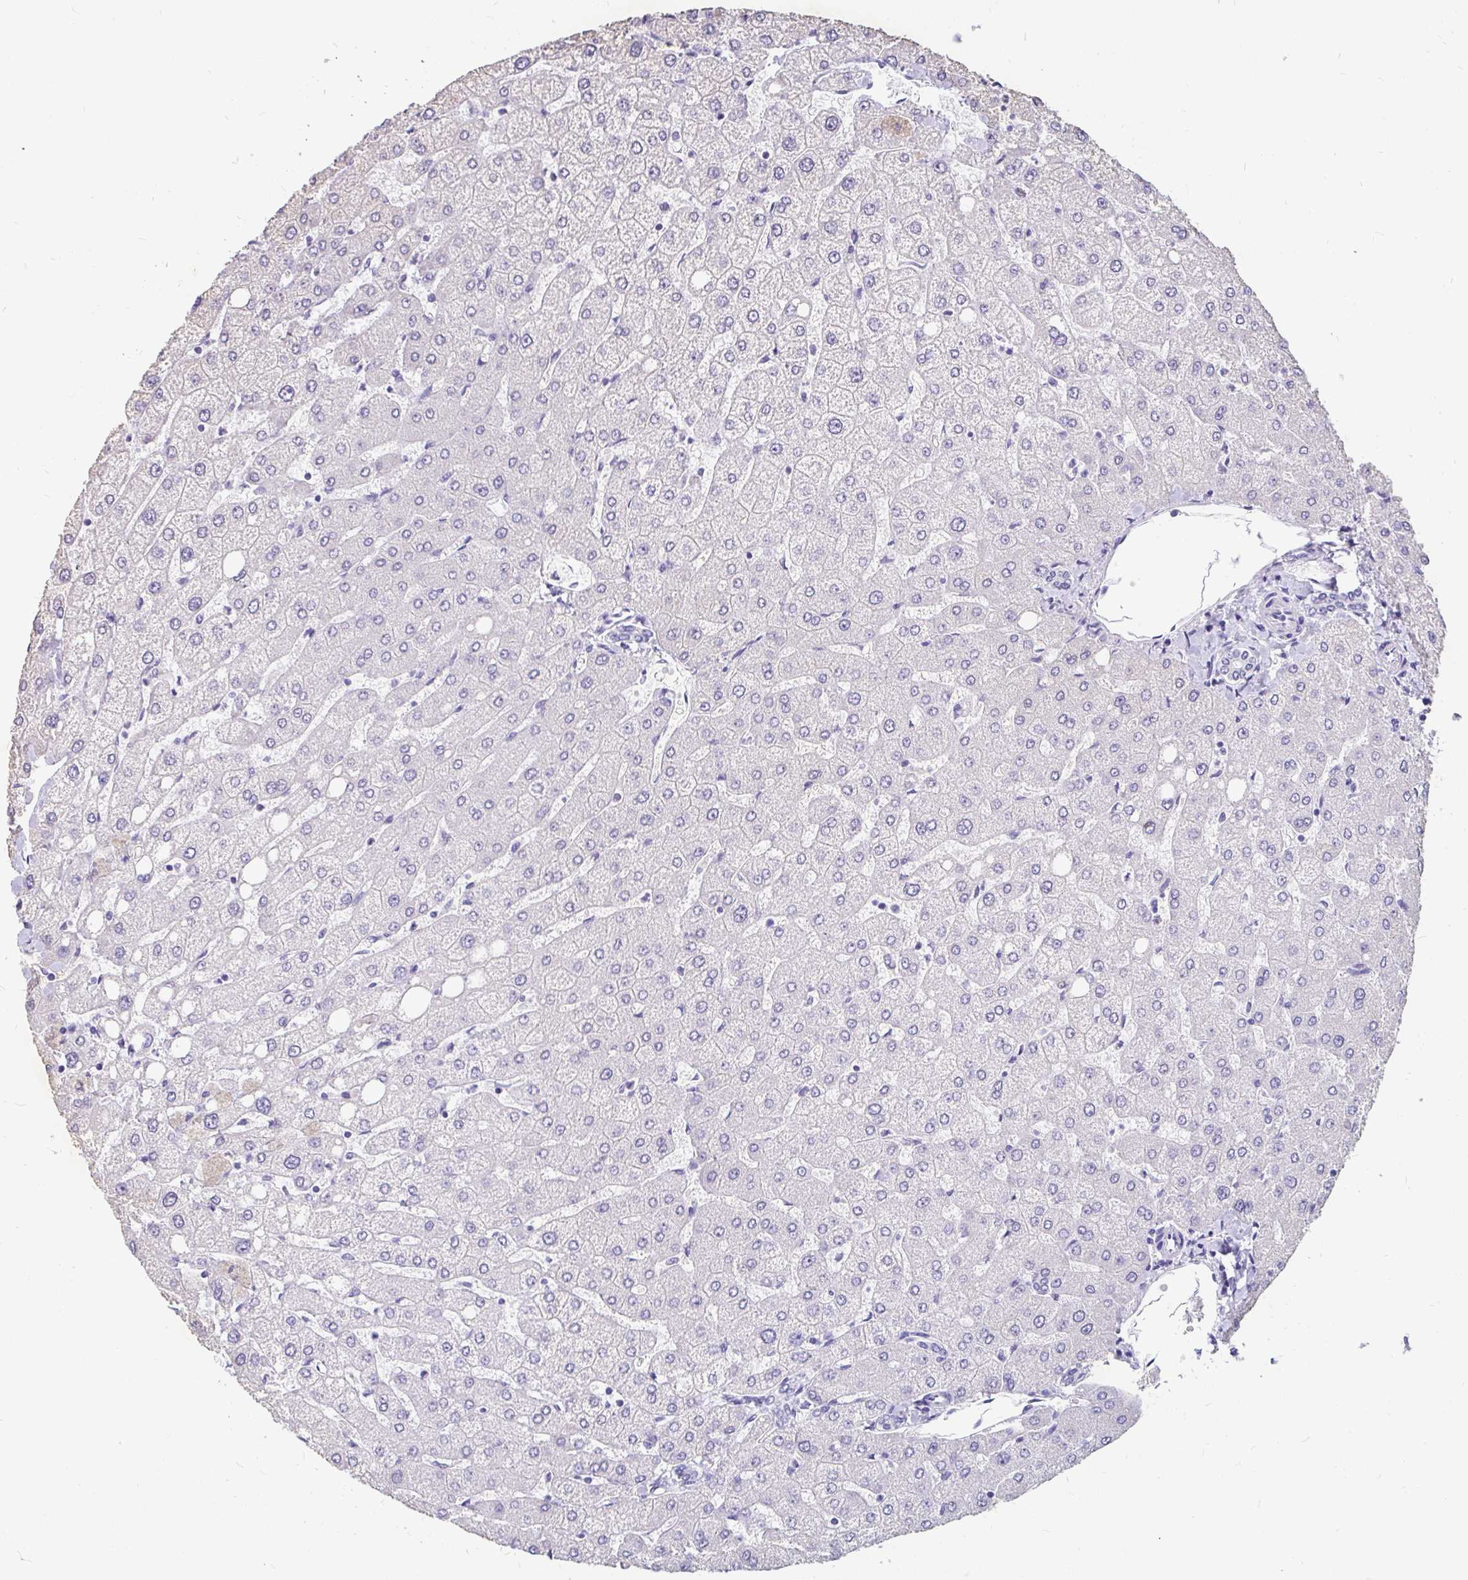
{"staining": {"intensity": "negative", "quantity": "none", "location": "none"}, "tissue": "liver", "cell_type": "Cholangiocytes", "image_type": "normal", "snomed": [{"axis": "morphology", "description": "Normal tissue, NOS"}, {"axis": "topography", "description": "Liver"}], "caption": "This is a histopathology image of immunohistochemistry staining of normal liver, which shows no positivity in cholangiocytes. Nuclei are stained in blue.", "gene": "EML5", "patient": {"sex": "female", "age": 54}}